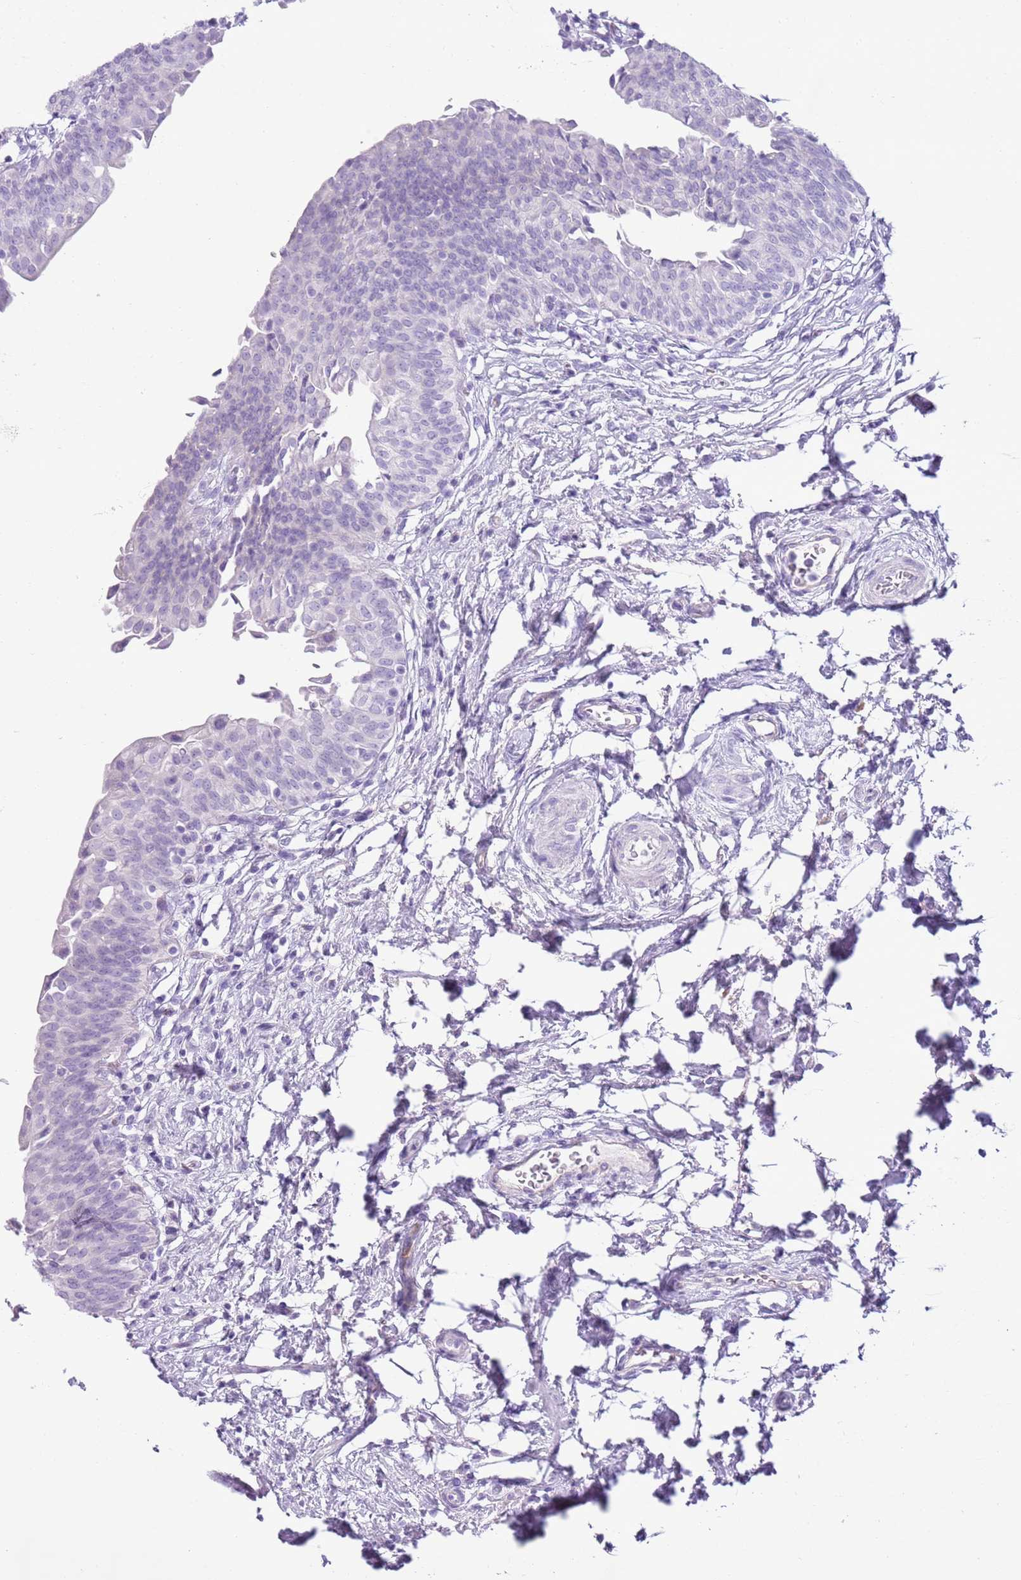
{"staining": {"intensity": "negative", "quantity": "none", "location": "none"}, "tissue": "urinary bladder", "cell_type": "Urothelial cells", "image_type": "normal", "snomed": [{"axis": "morphology", "description": "Normal tissue, NOS"}, {"axis": "topography", "description": "Urinary bladder"}], "caption": "High magnification brightfield microscopy of benign urinary bladder stained with DAB (3,3'-diaminobenzidine) (brown) and counterstained with hematoxylin (blue): urothelial cells show no significant positivity. (DAB (3,3'-diaminobenzidine) immunohistochemistry, high magnification).", "gene": "CD177", "patient": {"sex": "male", "age": 83}}